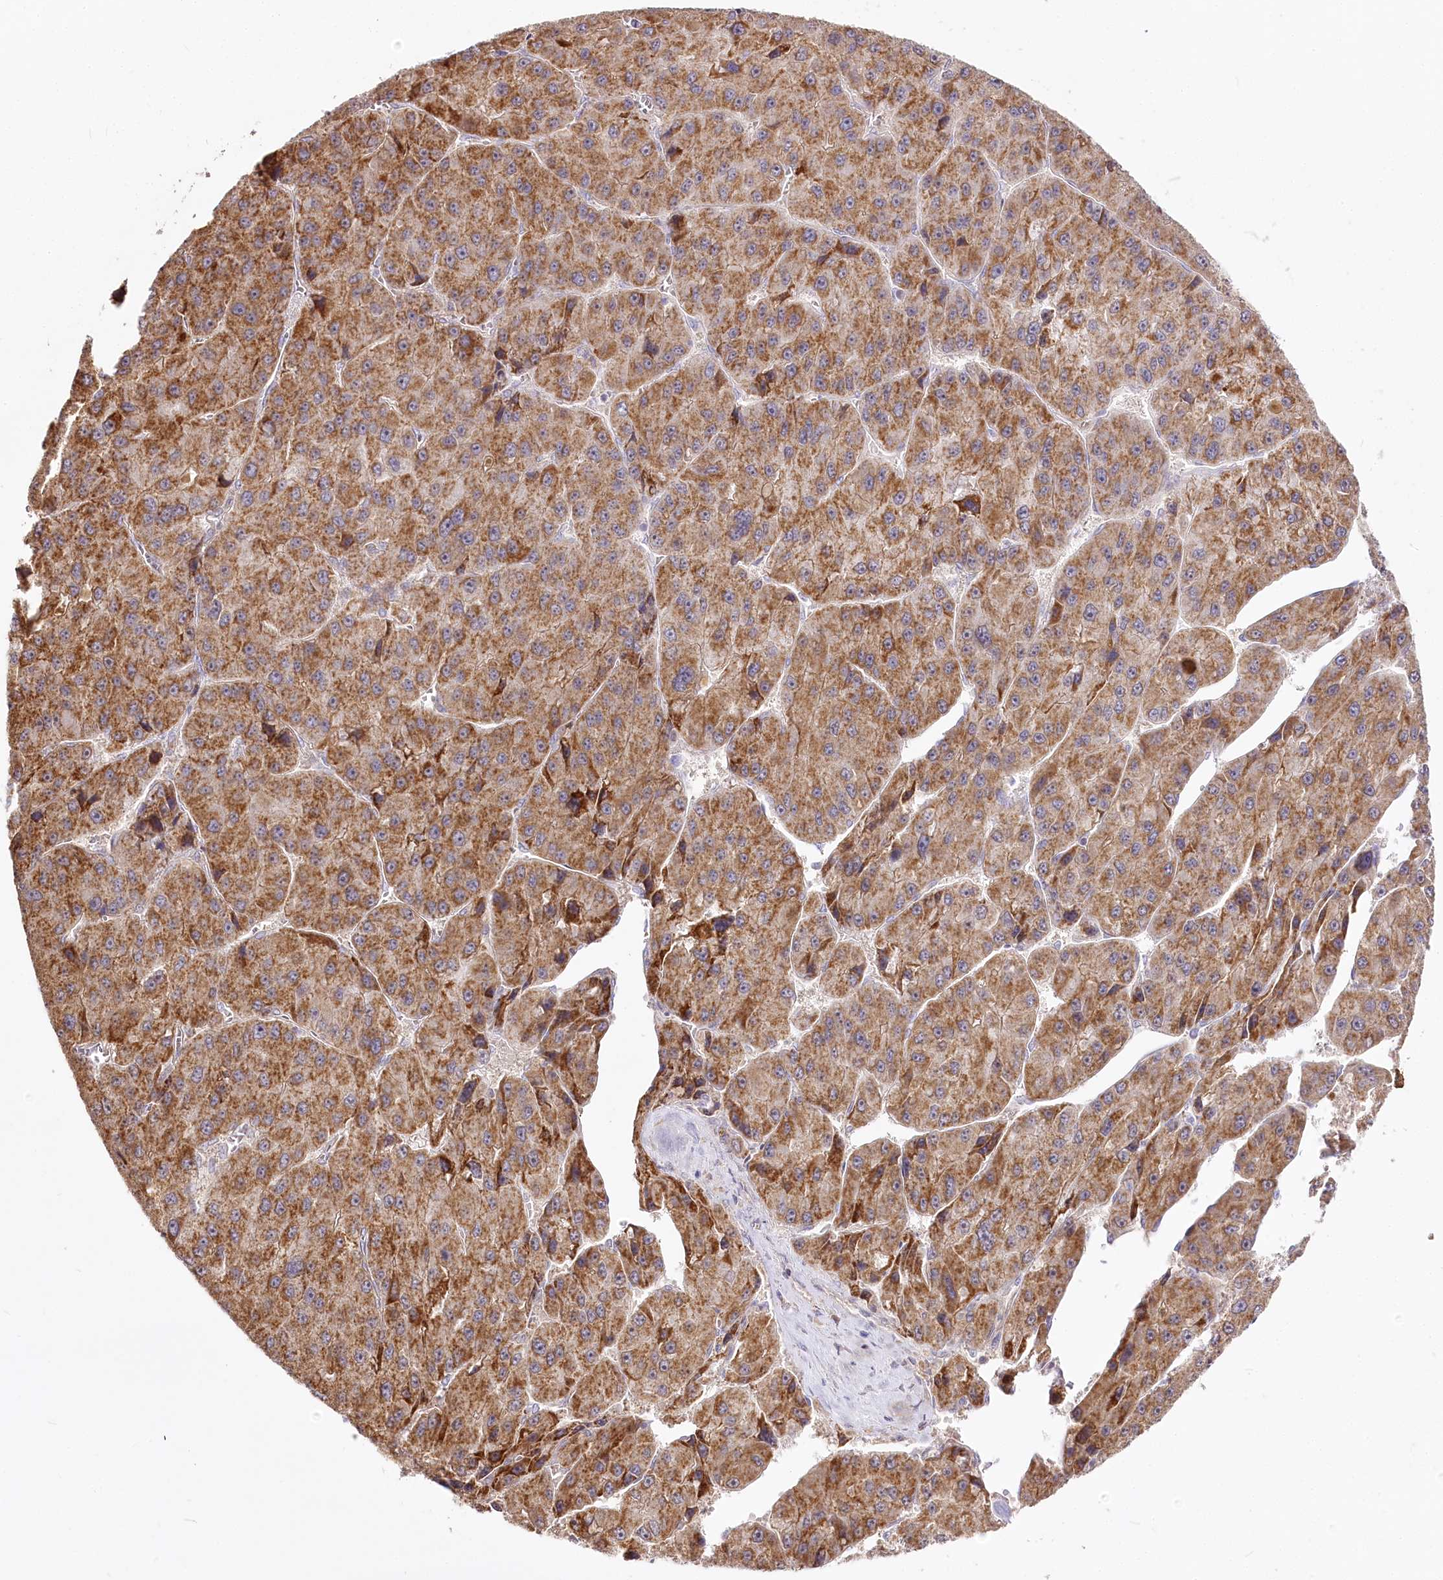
{"staining": {"intensity": "moderate", "quantity": ">75%", "location": "cytoplasmic/membranous"}, "tissue": "liver cancer", "cell_type": "Tumor cells", "image_type": "cancer", "snomed": [{"axis": "morphology", "description": "Carcinoma, Hepatocellular, NOS"}, {"axis": "topography", "description": "Liver"}], "caption": "Human liver cancer (hepatocellular carcinoma) stained with a protein marker demonstrates moderate staining in tumor cells.", "gene": "ZNF226", "patient": {"sex": "female", "age": 73}}